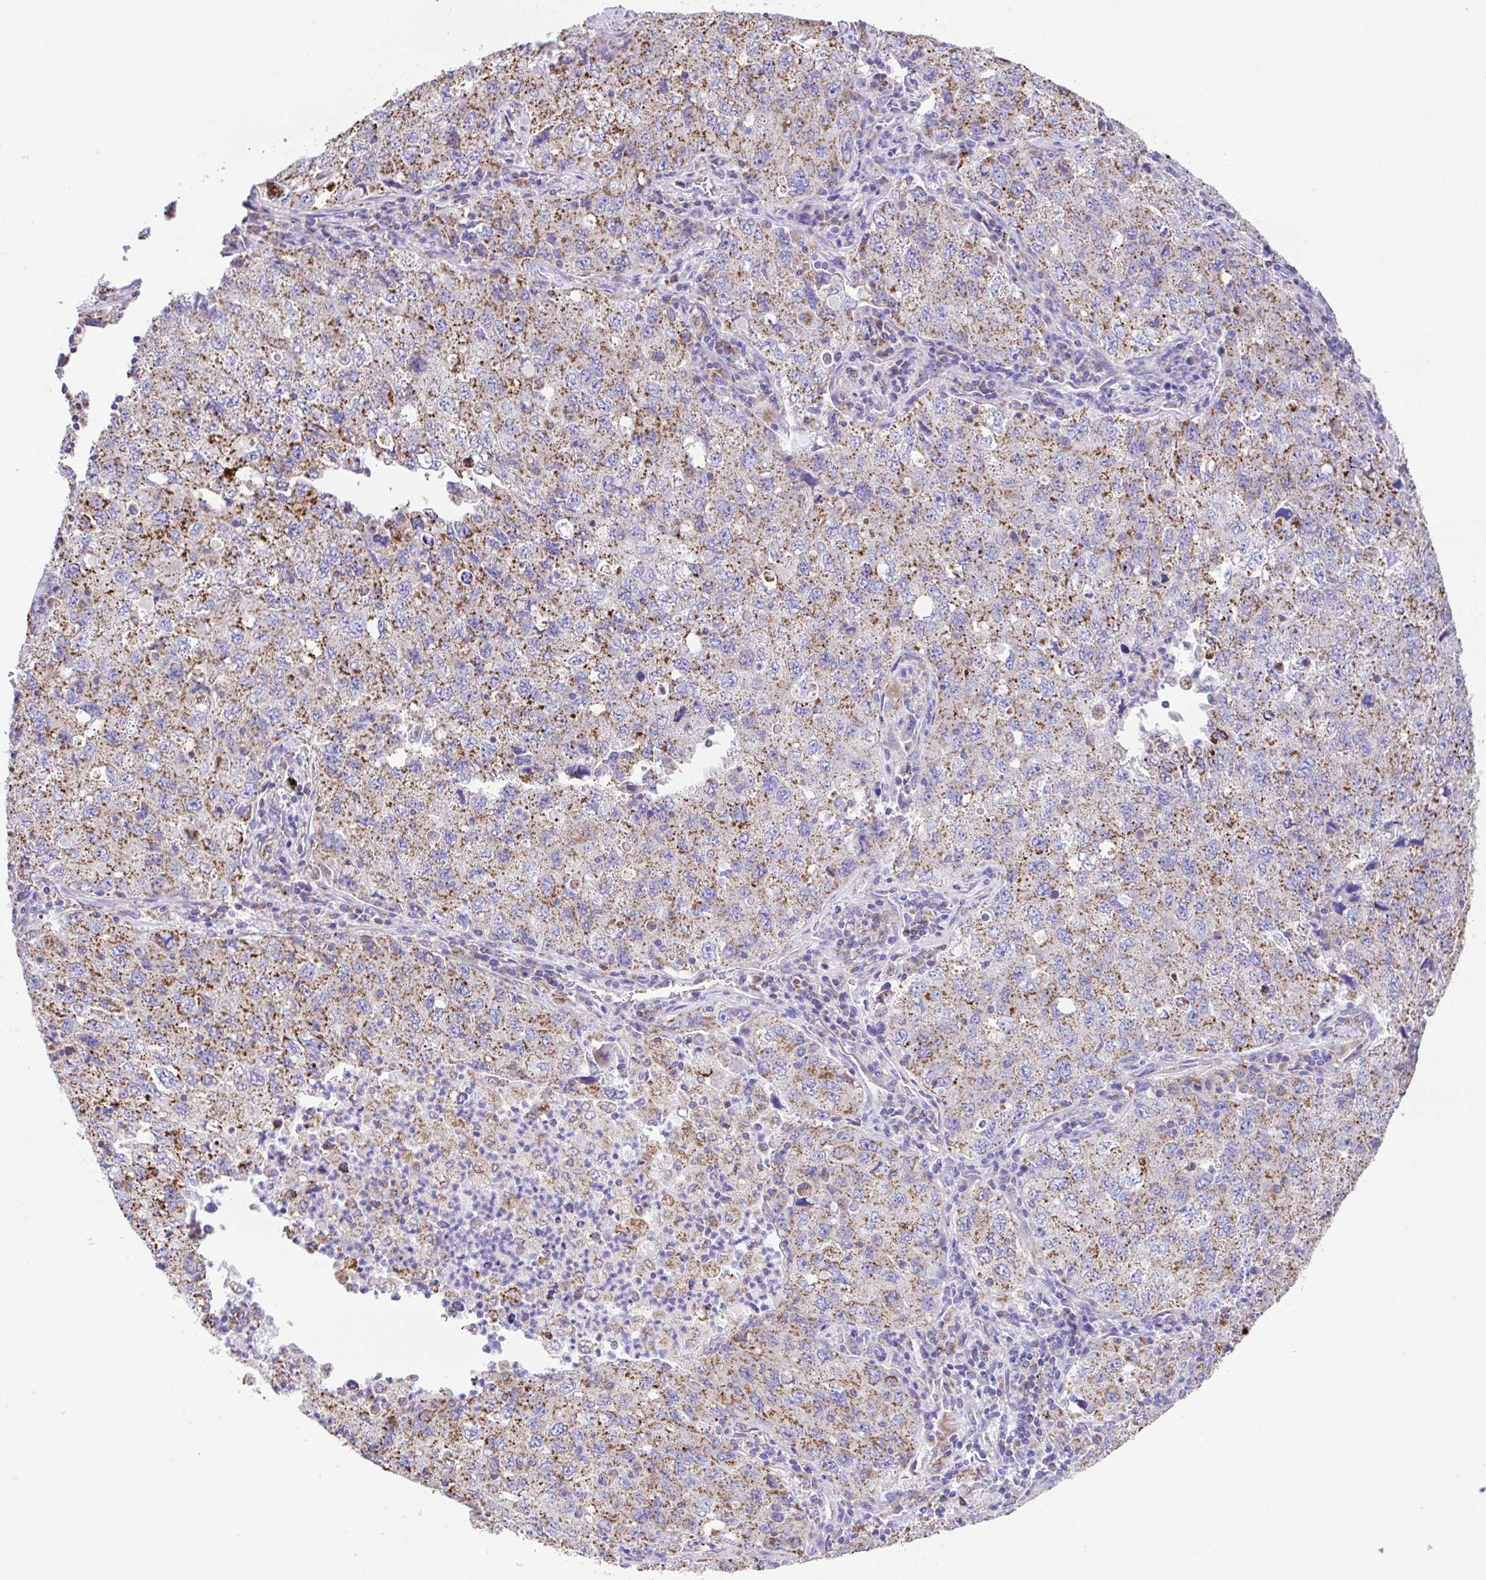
{"staining": {"intensity": "moderate", "quantity": "25%-75%", "location": "cytoplasmic/membranous"}, "tissue": "lung cancer", "cell_type": "Tumor cells", "image_type": "cancer", "snomed": [{"axis": "morphology", "description": "Adenocarcinoma, NOS"}, {"axis": "topography", "description": "Lung"}], "caption": "Tumor cells display medium levels of moderate cytoplasmic/membranous positivity in approximately 25%-75% of cells in lung adenocarcinoma. Nuclei are stained in blue.", "gene": "PCMTD2", "patient": {"sex": "female", "age": 57}}